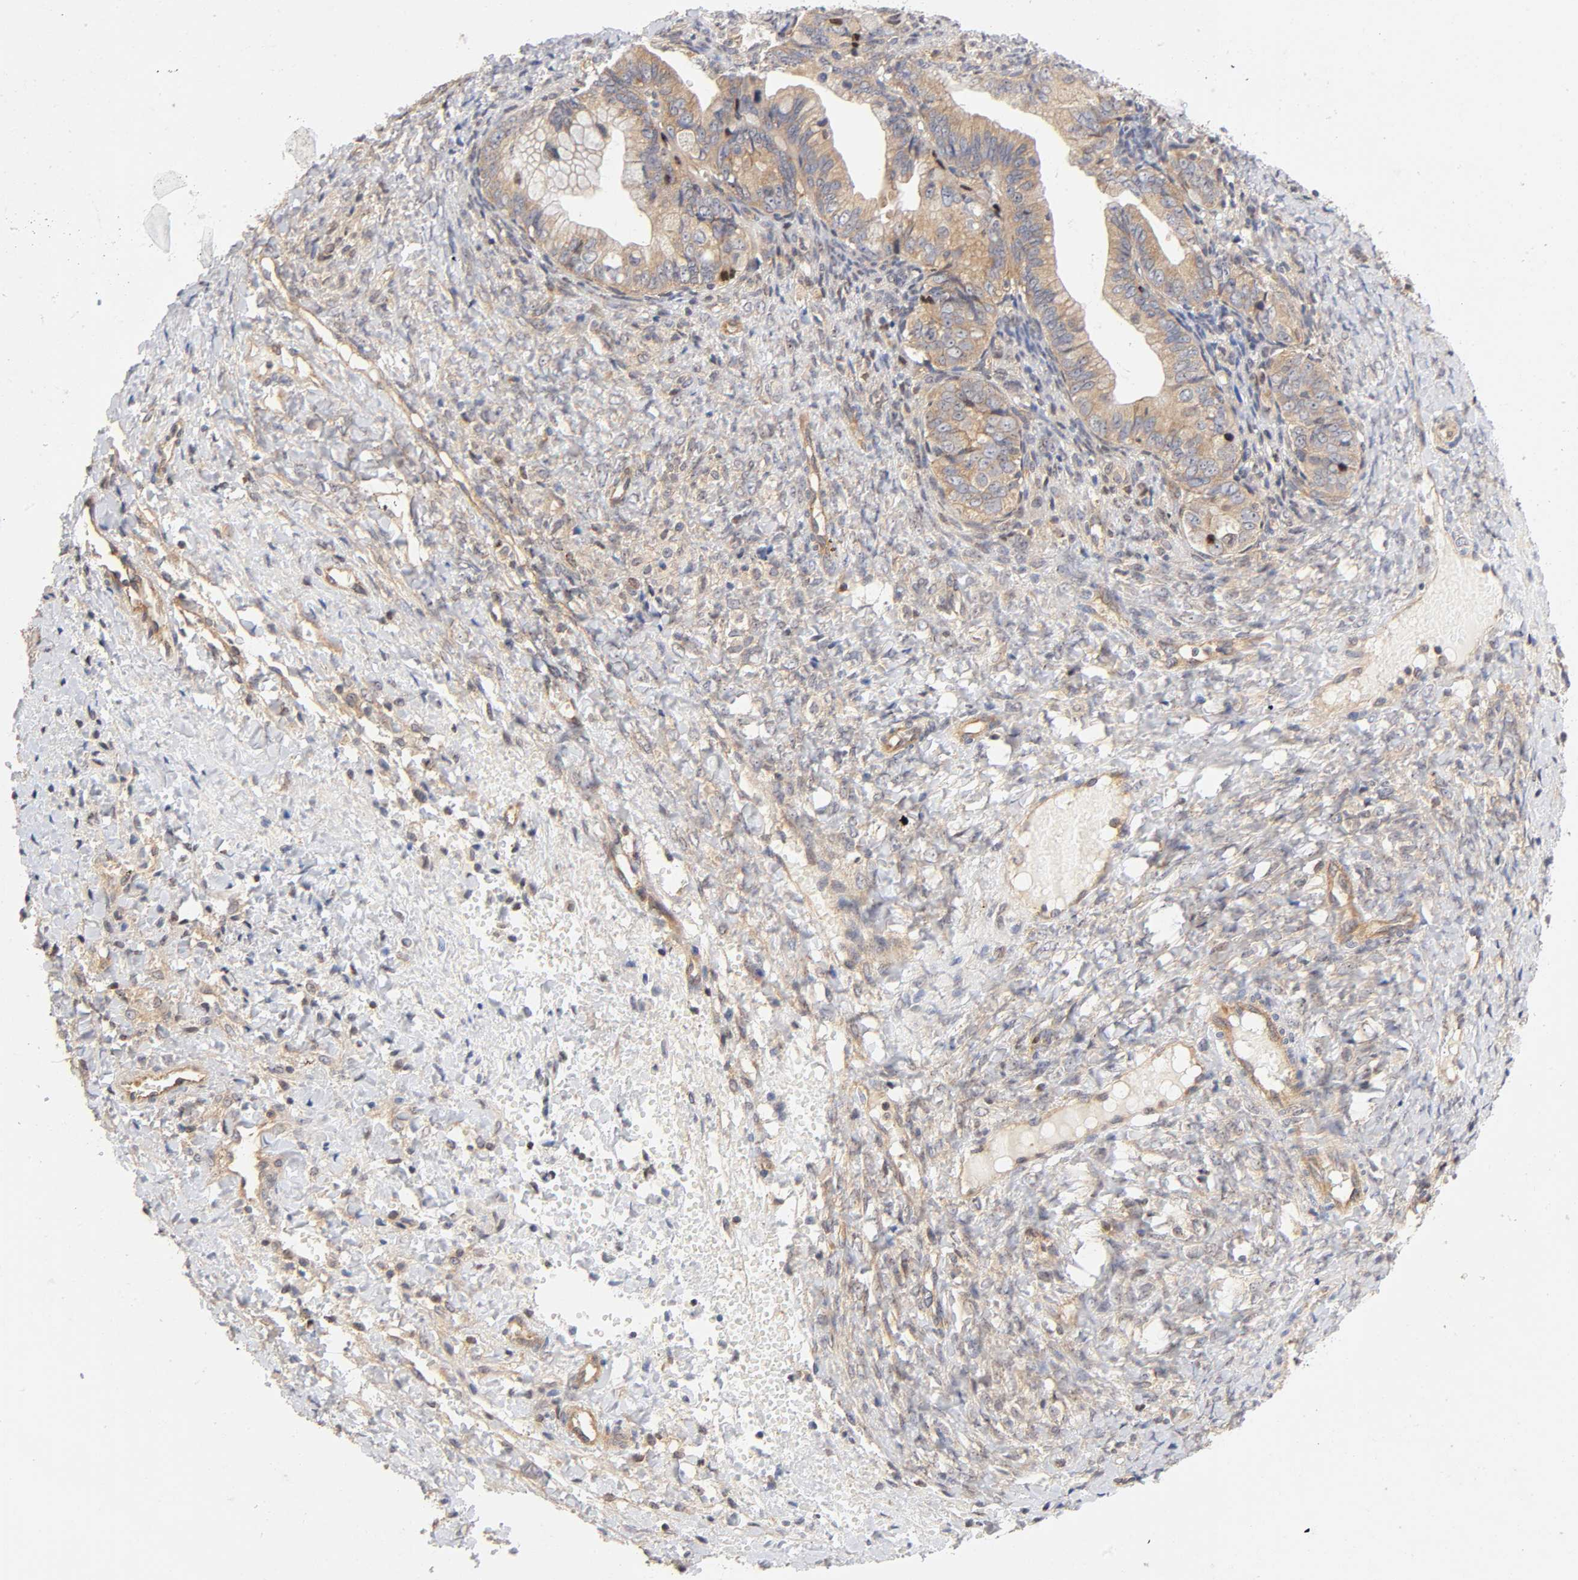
{"staining": {"intensity": "weak", "quantity": ">75%", "location": "cytoplasmic/membranous"}, "tissue": "ovarian cancer", "cell_type": "Tumor cells", "image_type": "cancer", "snomed": [{"axis": "morphology", "description": "Cystadenocarcinoma, mucinous, NOS"}, {"axis": "topography", "description": "Ovary"}], "caption": "Ovarian mucinous cystadenocarcinoma was stained to show a protein in brown. There is low levels of weak cytoplasmic/membranous staining in approximately >75% of tumor cells.", "gene": "PAFAH1B1", "patient": {"sex": "female", "age": 36}}